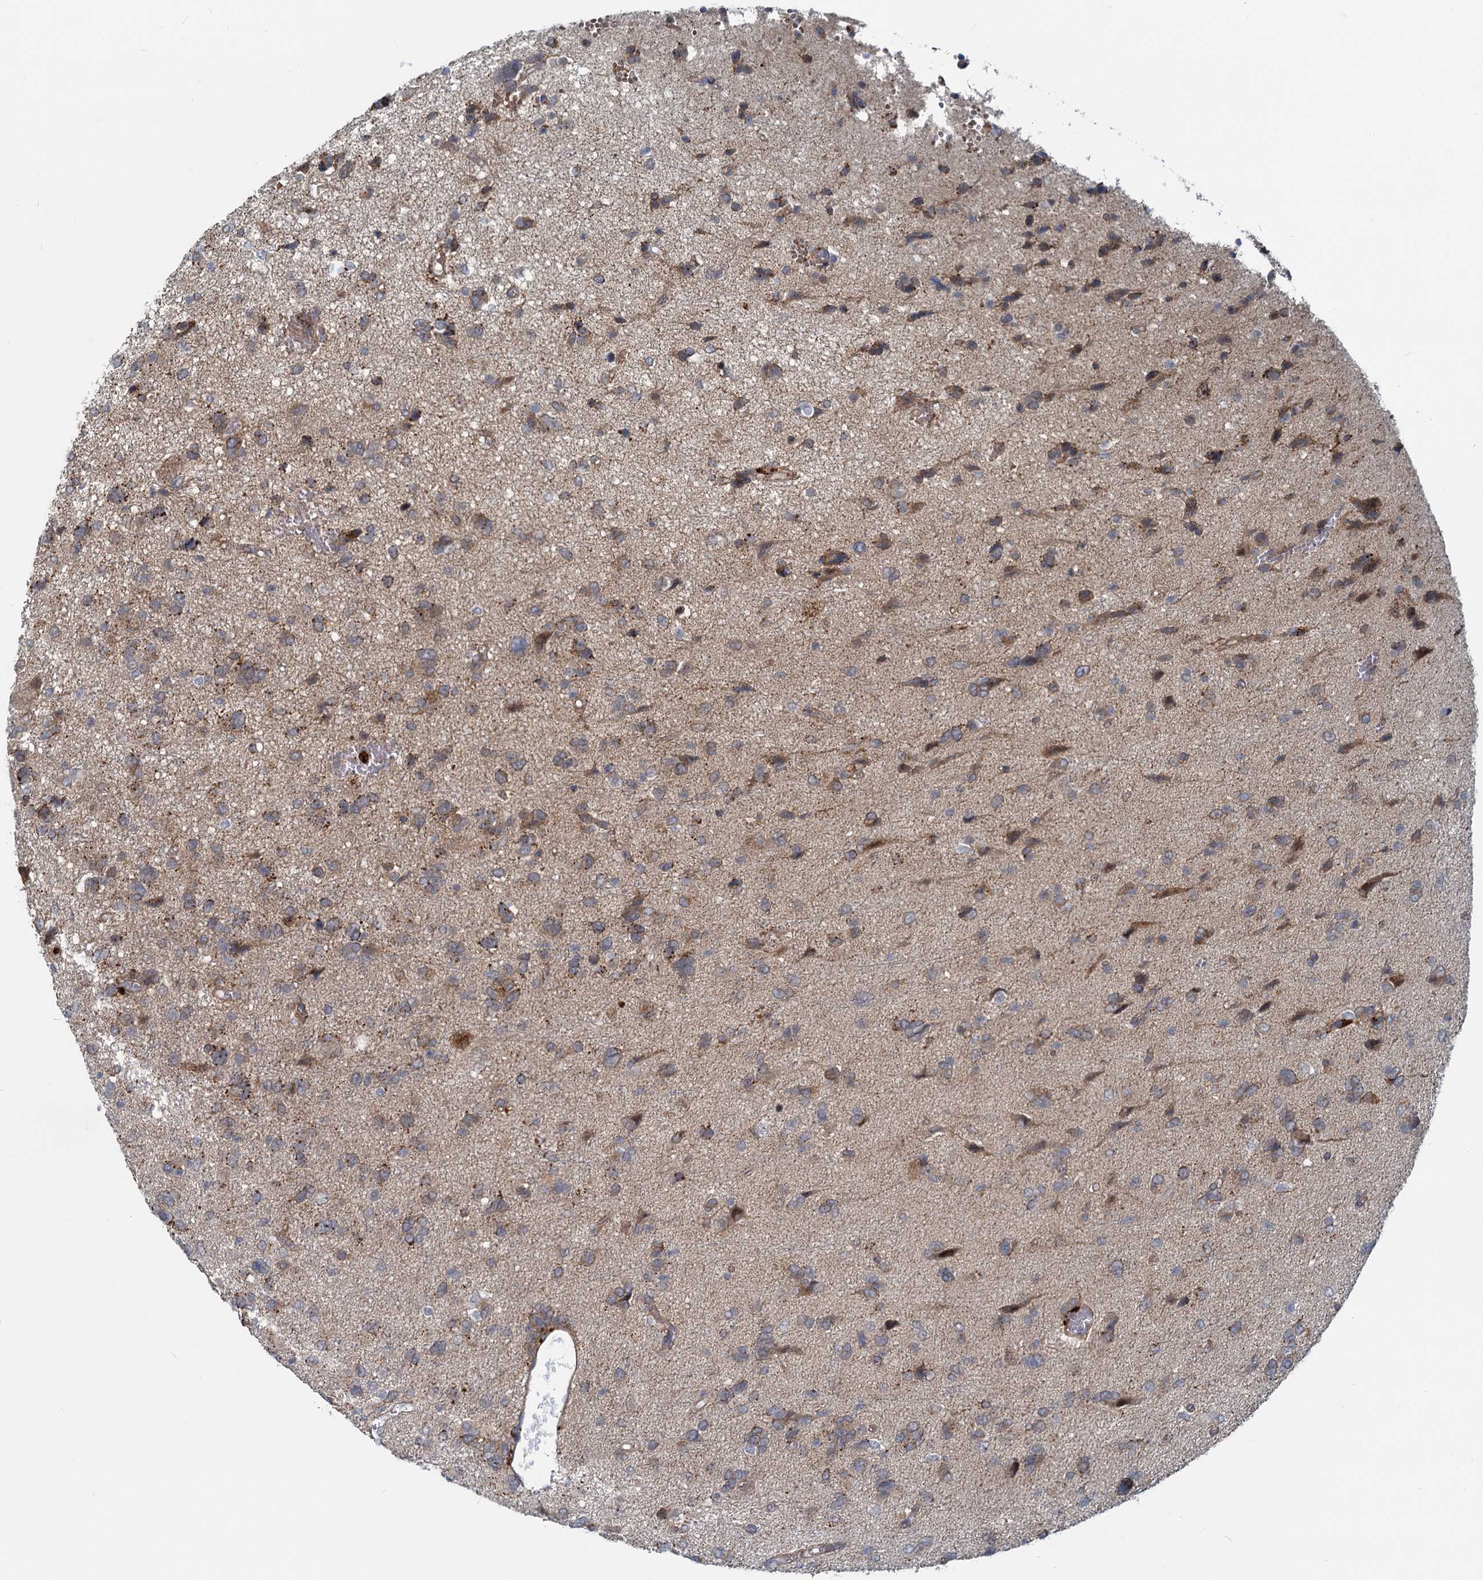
{"staining": {"intensity": "moderate", "quantity": "25%-75%", "location": "cytoplasmic/membranous"}, "tissue": "glioma", "cell_type": "Tumor cells", "image_type": "cancer", "snomed": [{"axis": "morphology", "description": "Glioma, malignant, High grade"}, {"axis": "topography", "description": "Brain"}], "caption": "High-magnification brightfield microscopy of glioma stained with DAB (brown) and counterstained with hematoxylin (blue). tumor cells exhibit moderate cytoplasmic/membranous positivity is seen in approximately25%-75% of cells. (DAB (3,3'-diaminobenzidine) IHC with brightfield microscopy, high magnification).", "gene": "ADCY2", "patient": {"sex": "female", "age": 59}}